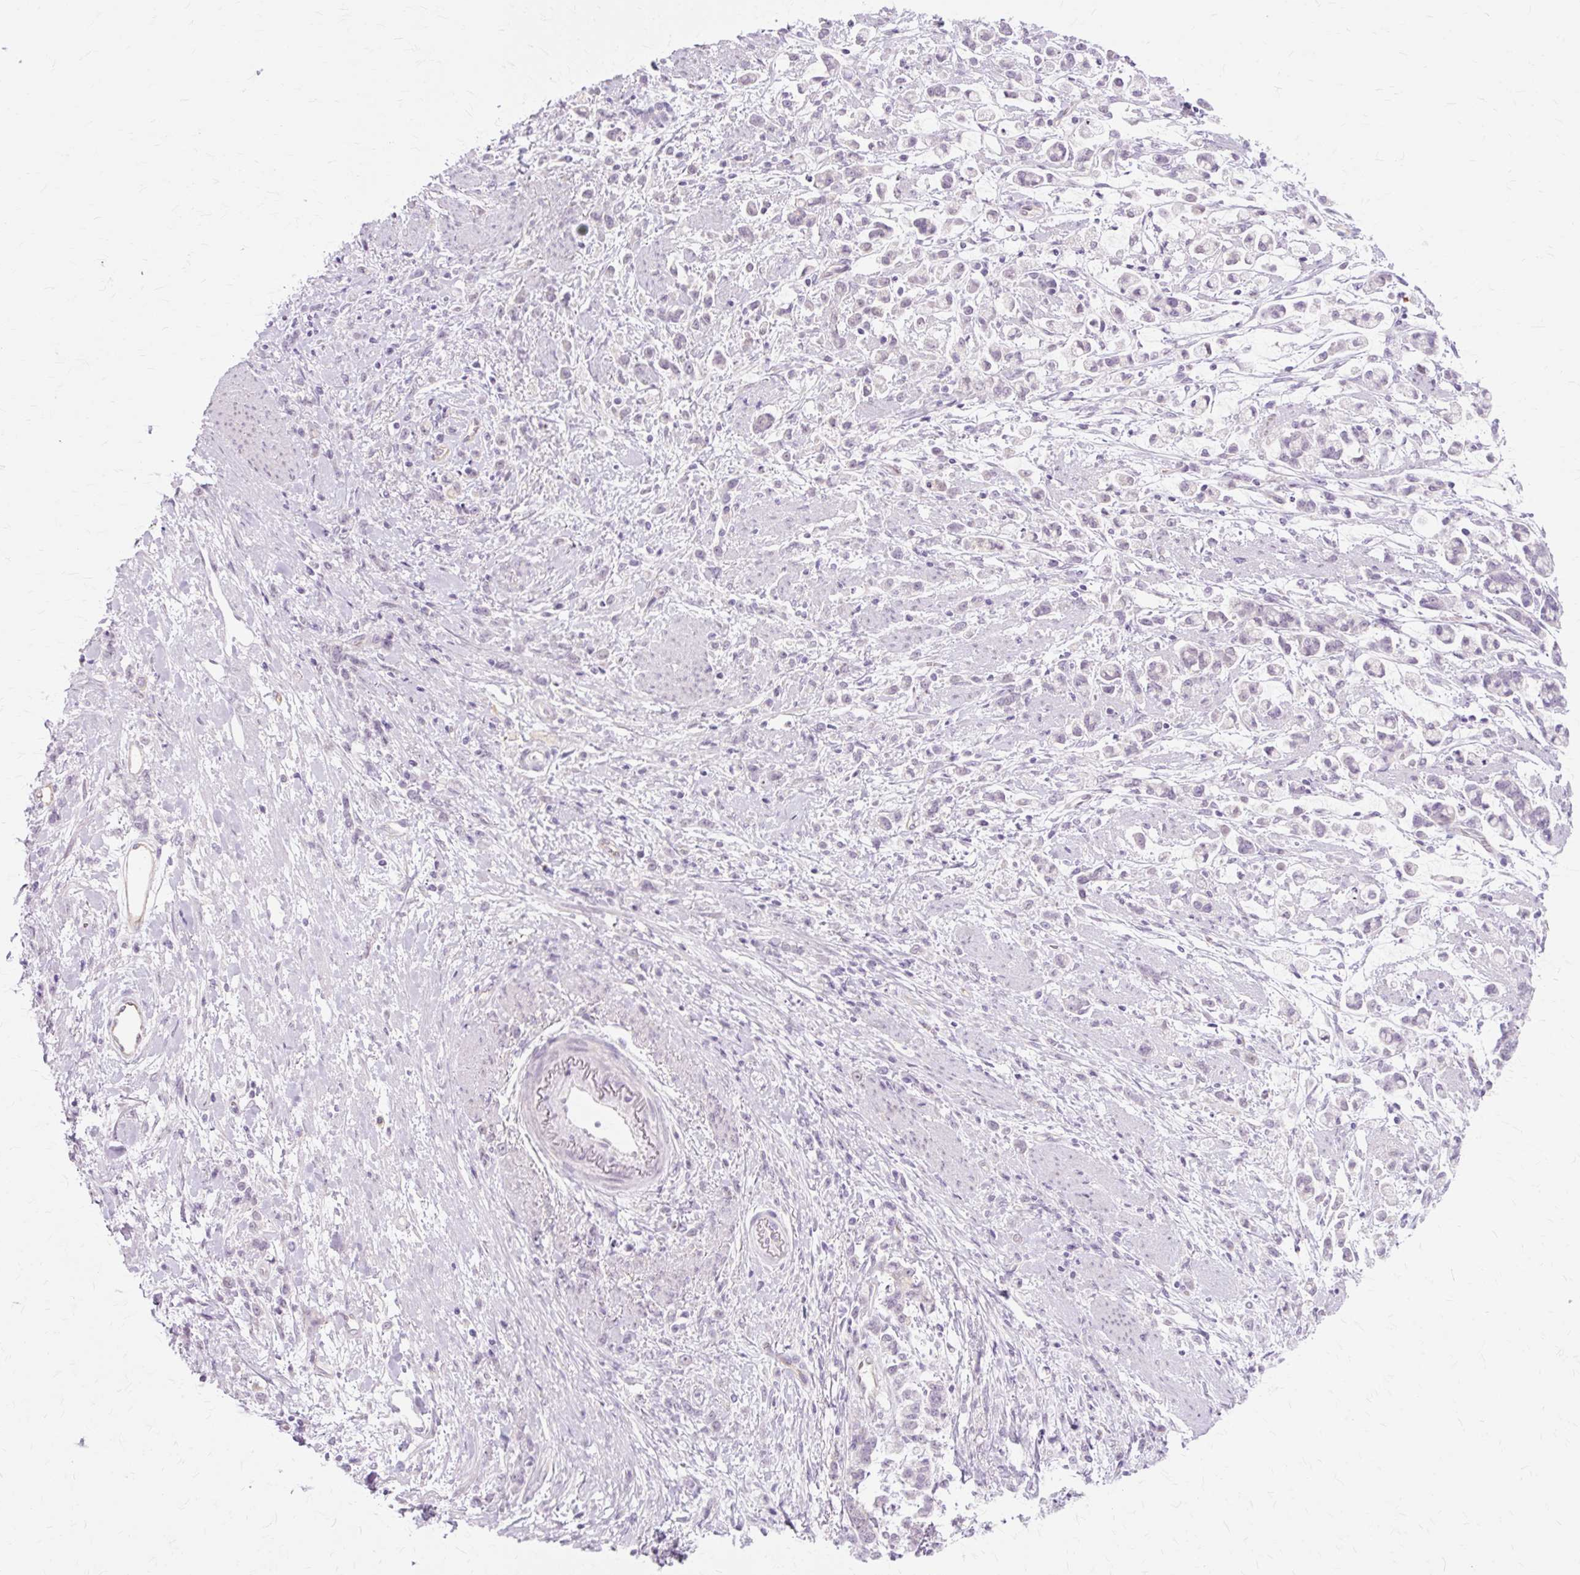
{"staining": {"intensity": "negative", "quantity": "none", "location": "none"}, "tissue": "stomach cancer", "cell_type": "Tumor cells", "image_type": "cancer", "snomed": [{"axis": "morphology", "description": "Adenocarcinoma, NOS"}, {"axis": "topography", "description": "Stomach"}], "caption": "DAB (3,3'-diaminobenzidine) immunohistochemical staining of human adenocarcinoma (stomach) reveals no significant positivity in tumor cells.", "gene": "ZNF35", "patient": {"sex": "female", "age": 60}}